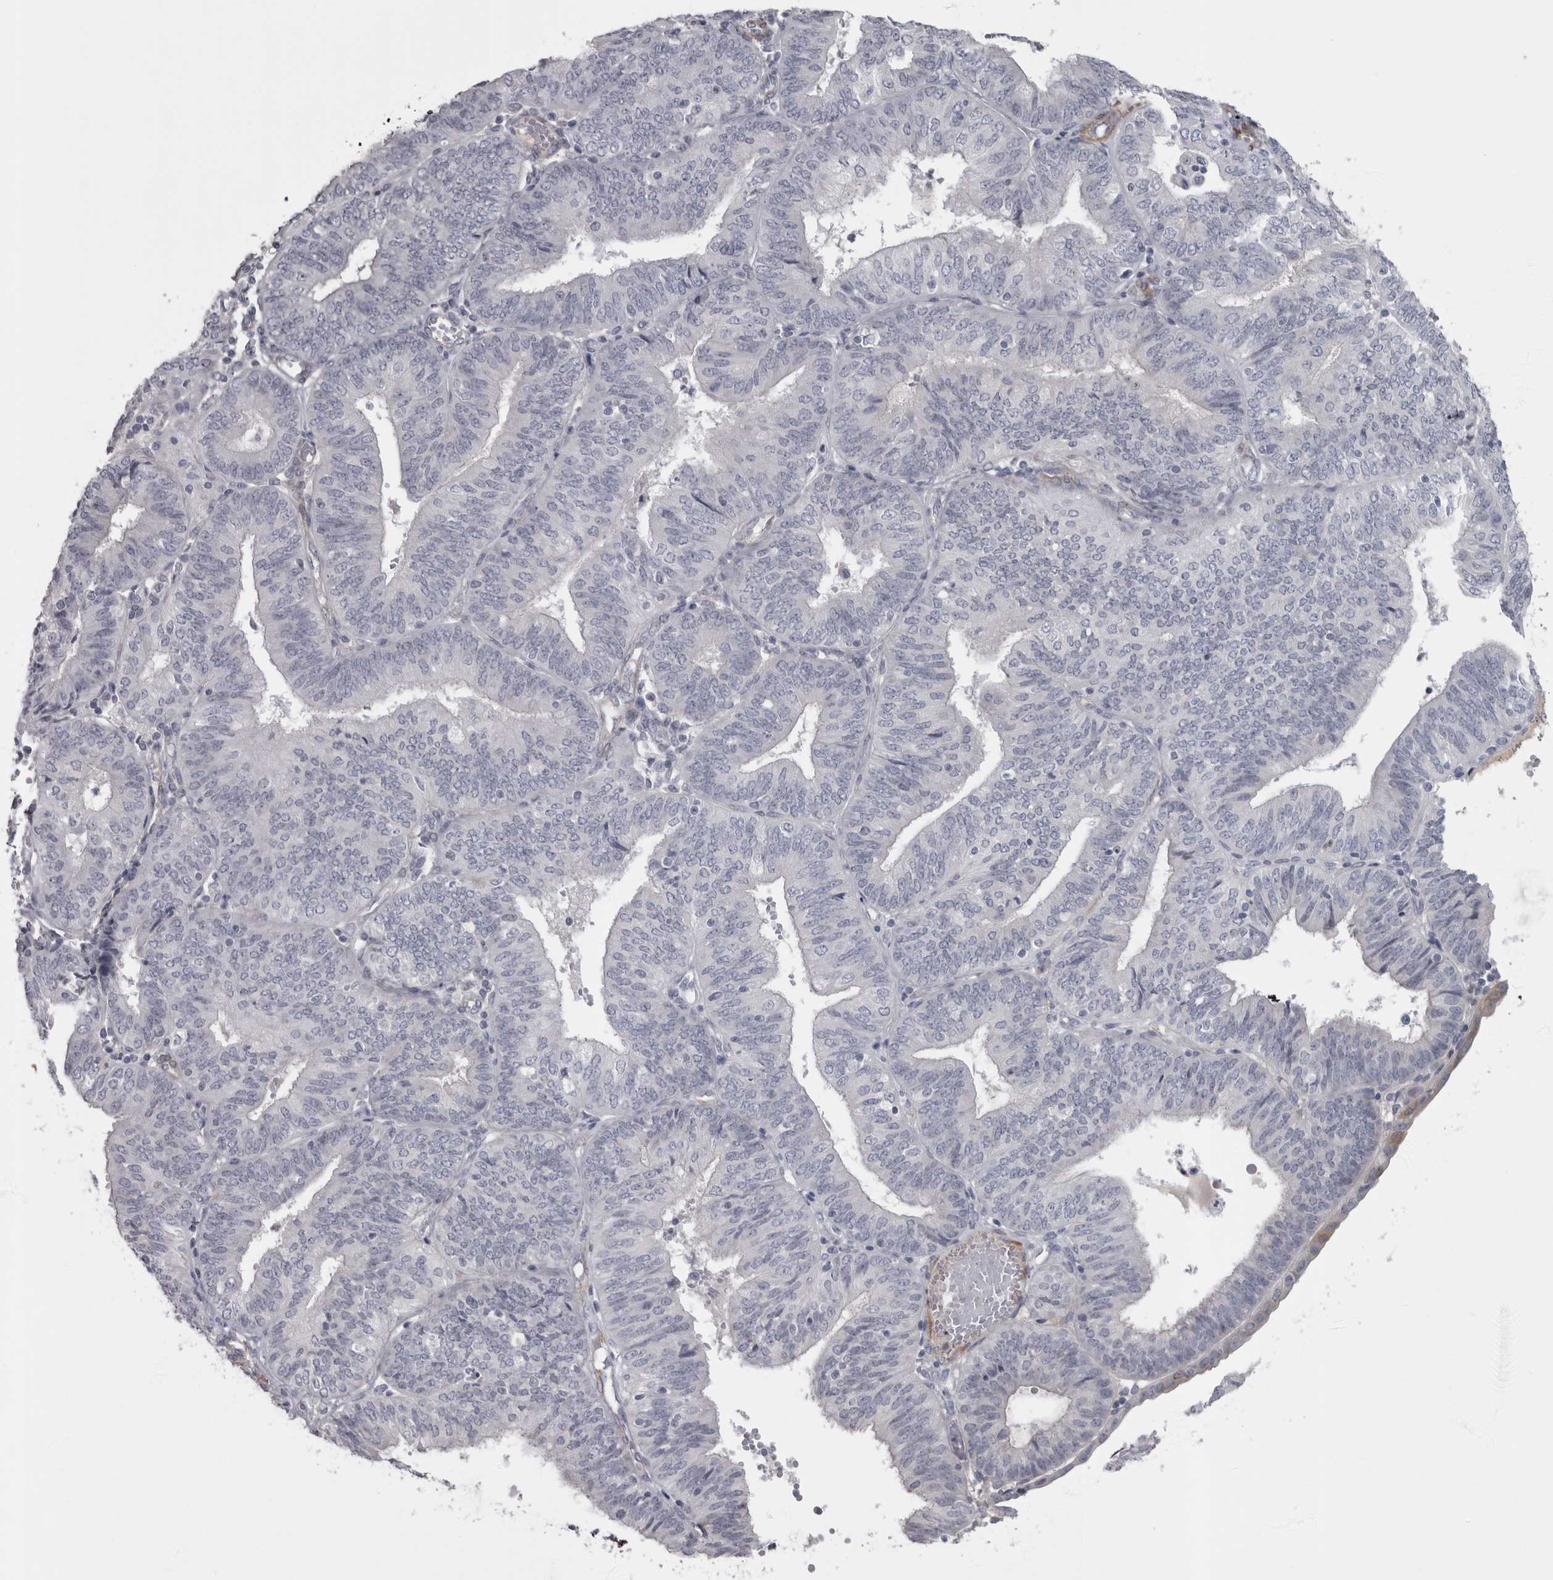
{"staining": {"intensity": "negative", "quantity": "none", "location": "none"}, "tissue": "endometrial cancer", "cell_type": "Tumor cells", "image_type": "cancer", "snomed": [{"axis": "morphology", "description": "Adenocarcinoma, NOS"}, {"axis": "topography", "description": "Endometrium"}], "caption": "High magnification brightfield microscopy of adenocarcinoma (endometrial) stained with DAB (brown) and counterstained with hematoxylin (blue): tumor cells show no significant expression. (DAB (3,3'-diaminobenzidine) immunohistochemistry with hematoxylin counter stain).", "gene": "PPP1R12B", "patient": {"sex": "female", "age": 58}}